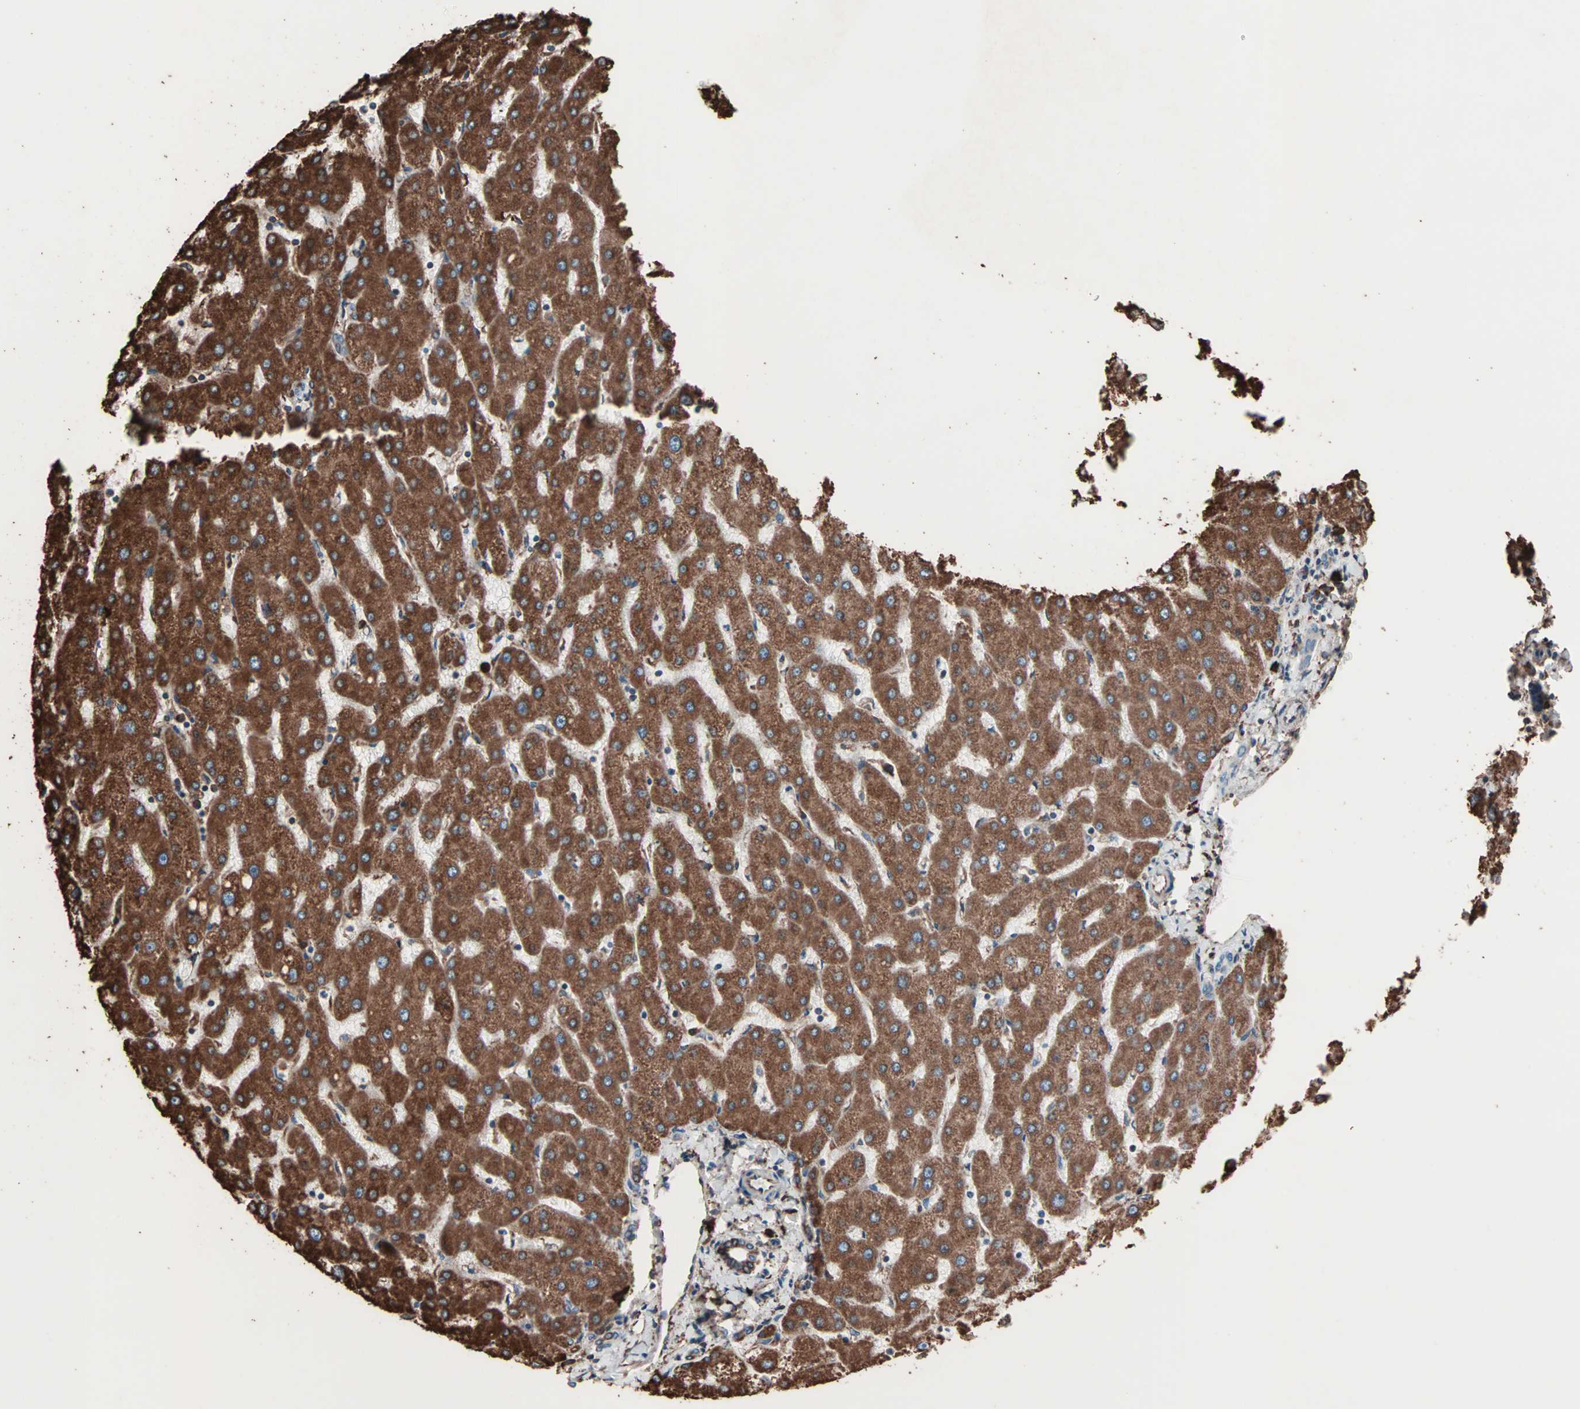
{"staining": {"intensity": "moderate", "quantity": ">75%", "location": "cytoplasmic/membranous"}, "tissue": "liver", "cell_type": "Cholangiocytes", "image_type": "normal", "snomed": [{"axis": "morphology", "description": "Normal tissue, NOS"}, {"axis": "topography", "description": "Liver"}], "caption": "This is a photomicrograph of immunohistochemistry (IHC) staining of normal liver, which shows moderate positivity in the cytoplasmic/membranous of cholangiocytes.", "gene": "HSP90B1", "patient": {"sex": "male", "age": 67}}